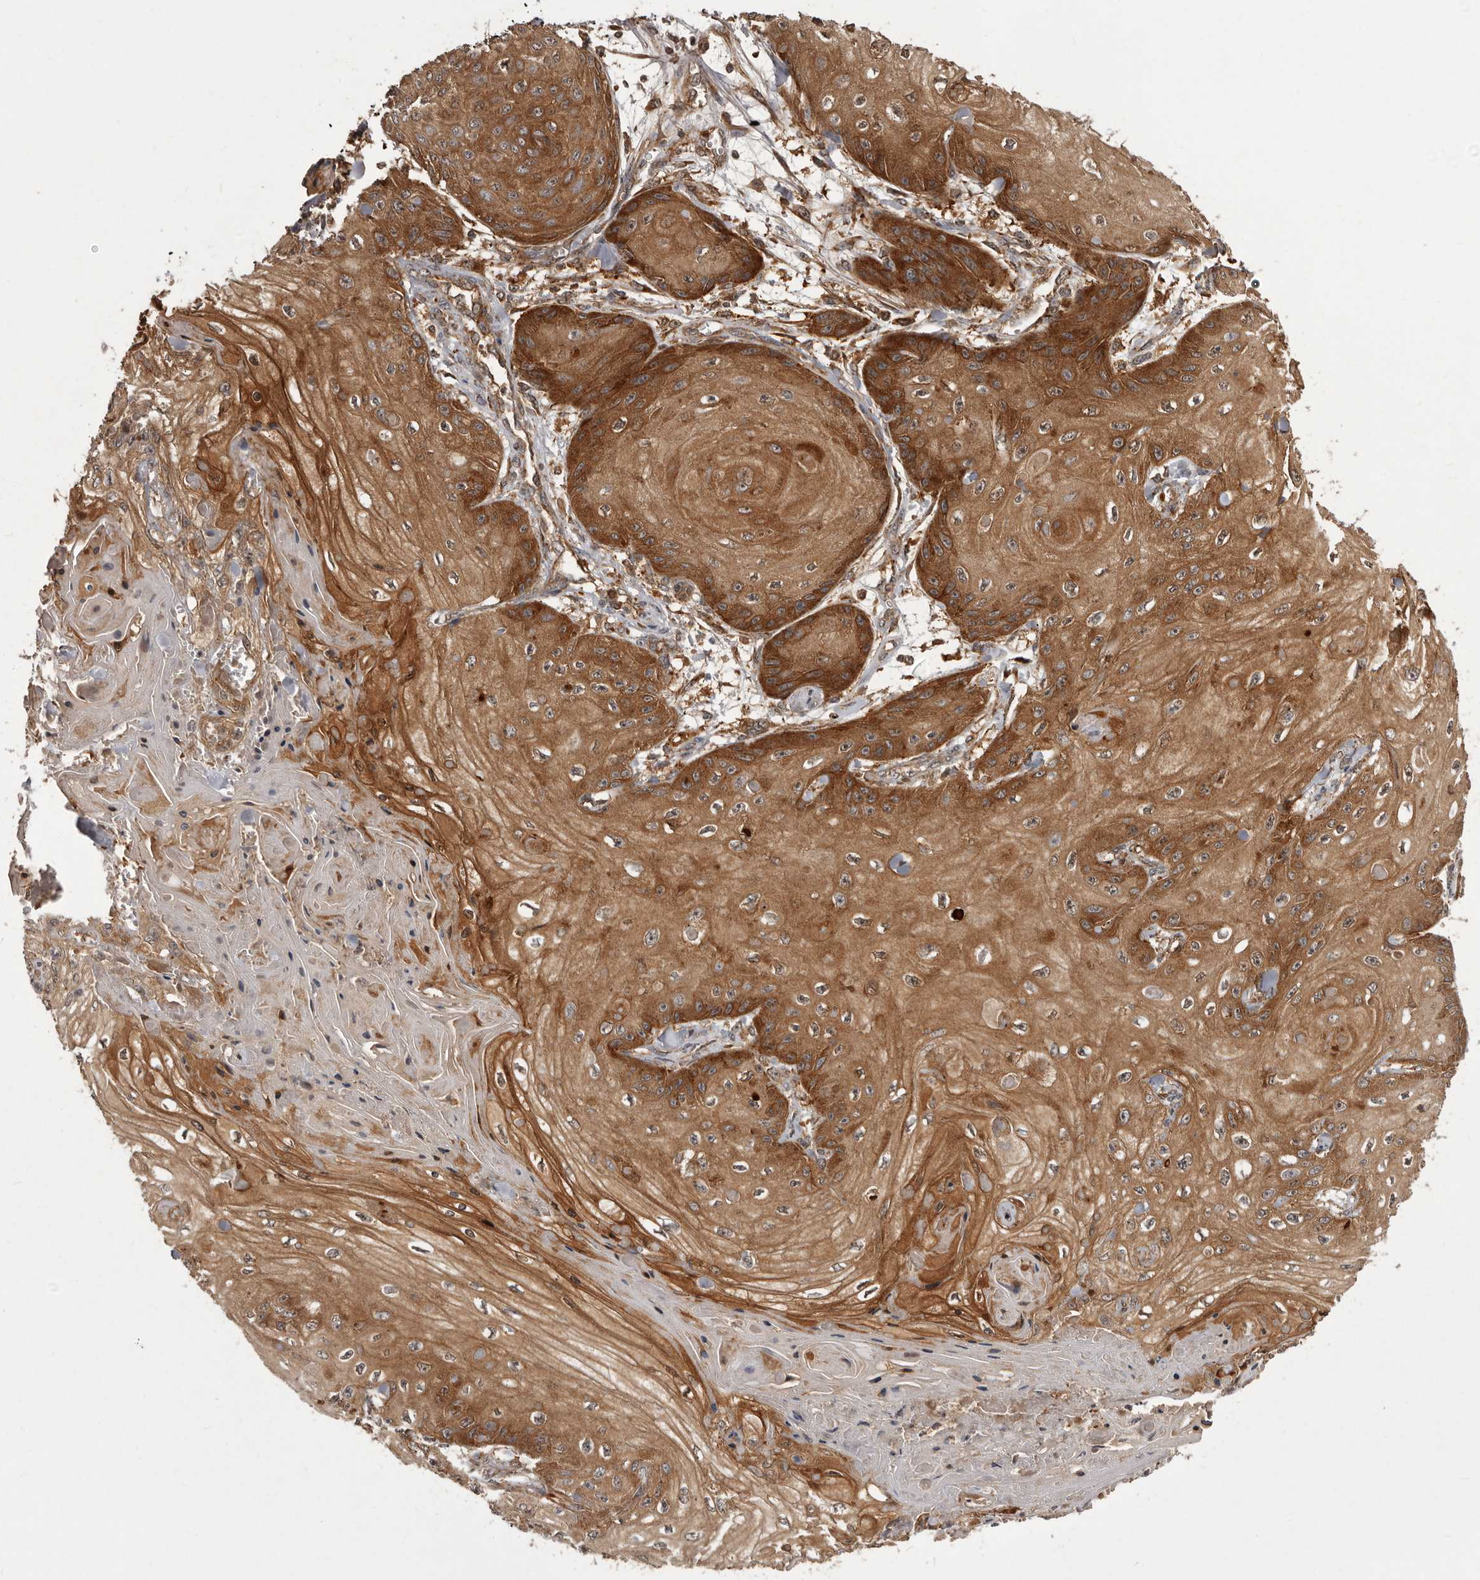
{"staining": {"intensity": "strong", "quantity": ">75%", "location": "cytoplasmic/membranous"}, "tissue": "skin cancer", "cell_type": "Tumor cells", "image_type": "cancer", "snomed": [{"axis": "morphology", "description": "Squamous cell carcinoma, NOS"}, {"axis": "topography", "description": "Skin"}], "caption": "Human skin cancer (squamous cell carcinoma) stained with a brown dye reveals strong cytoplasmic/membranous positive expression in about >75% of tumor cells.", "gene": "SLC22A3", "patient": {"sex": "male", "age": 74}}